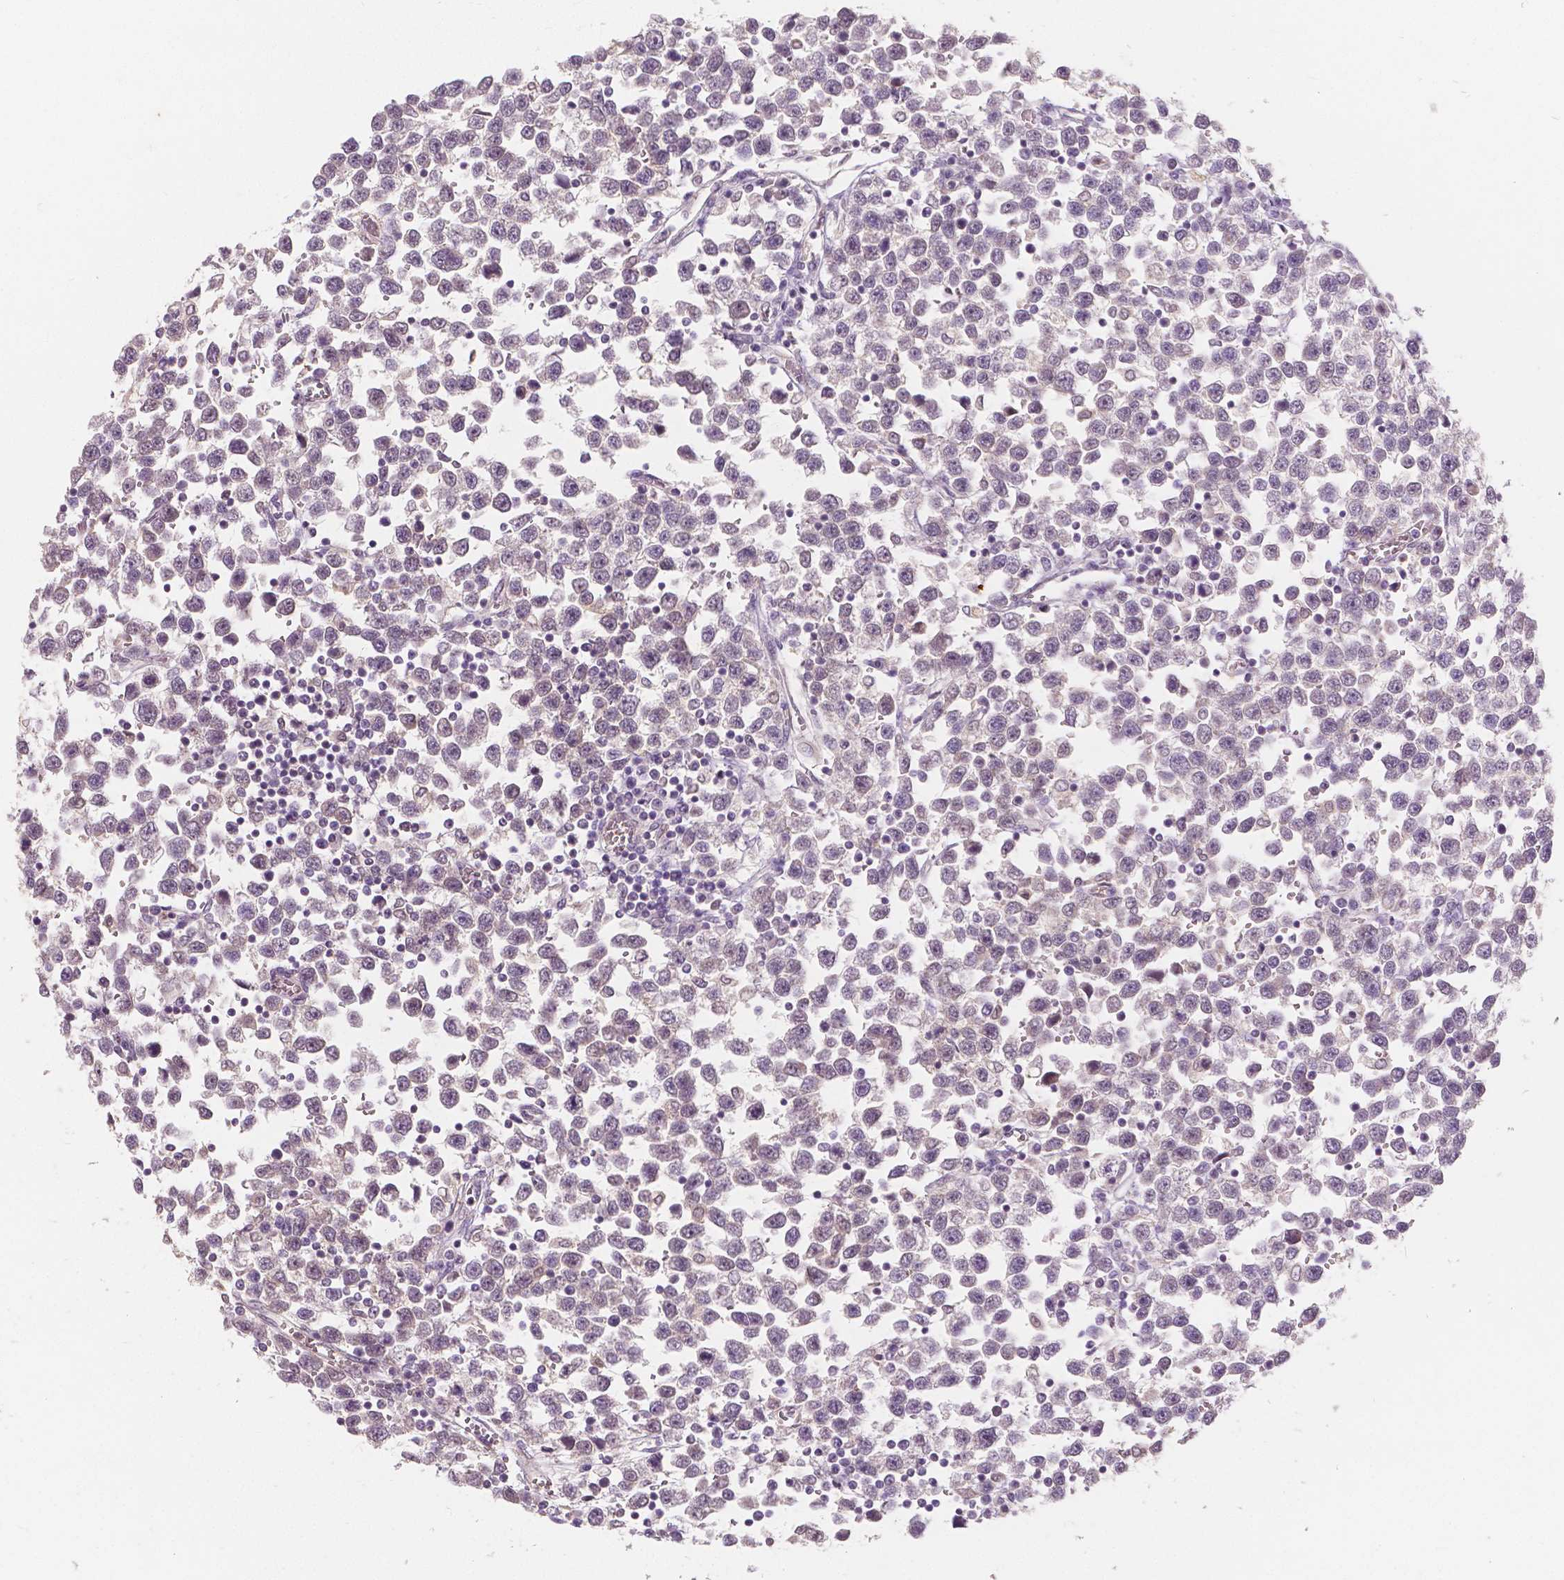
{"staining": {"intensity": "weak", "quantity": "<25%", "location": "cytoplasmic/membranous,nuclear"}, "tissue": "testis cancer", "cell_type": "Tumor cells", "image_type": "cancer", "snomed": [{"axis": "morphology", "description": "Seminoma, NOS"}, {"axis": "topography", "description": "Testis"}], "caption": "Immunohistochemical staining of seminoma (testis) exhibits no significant expression in tumor cells.", "gene": "NAPRT", "patient": {"sex": "male", "age": 34}}